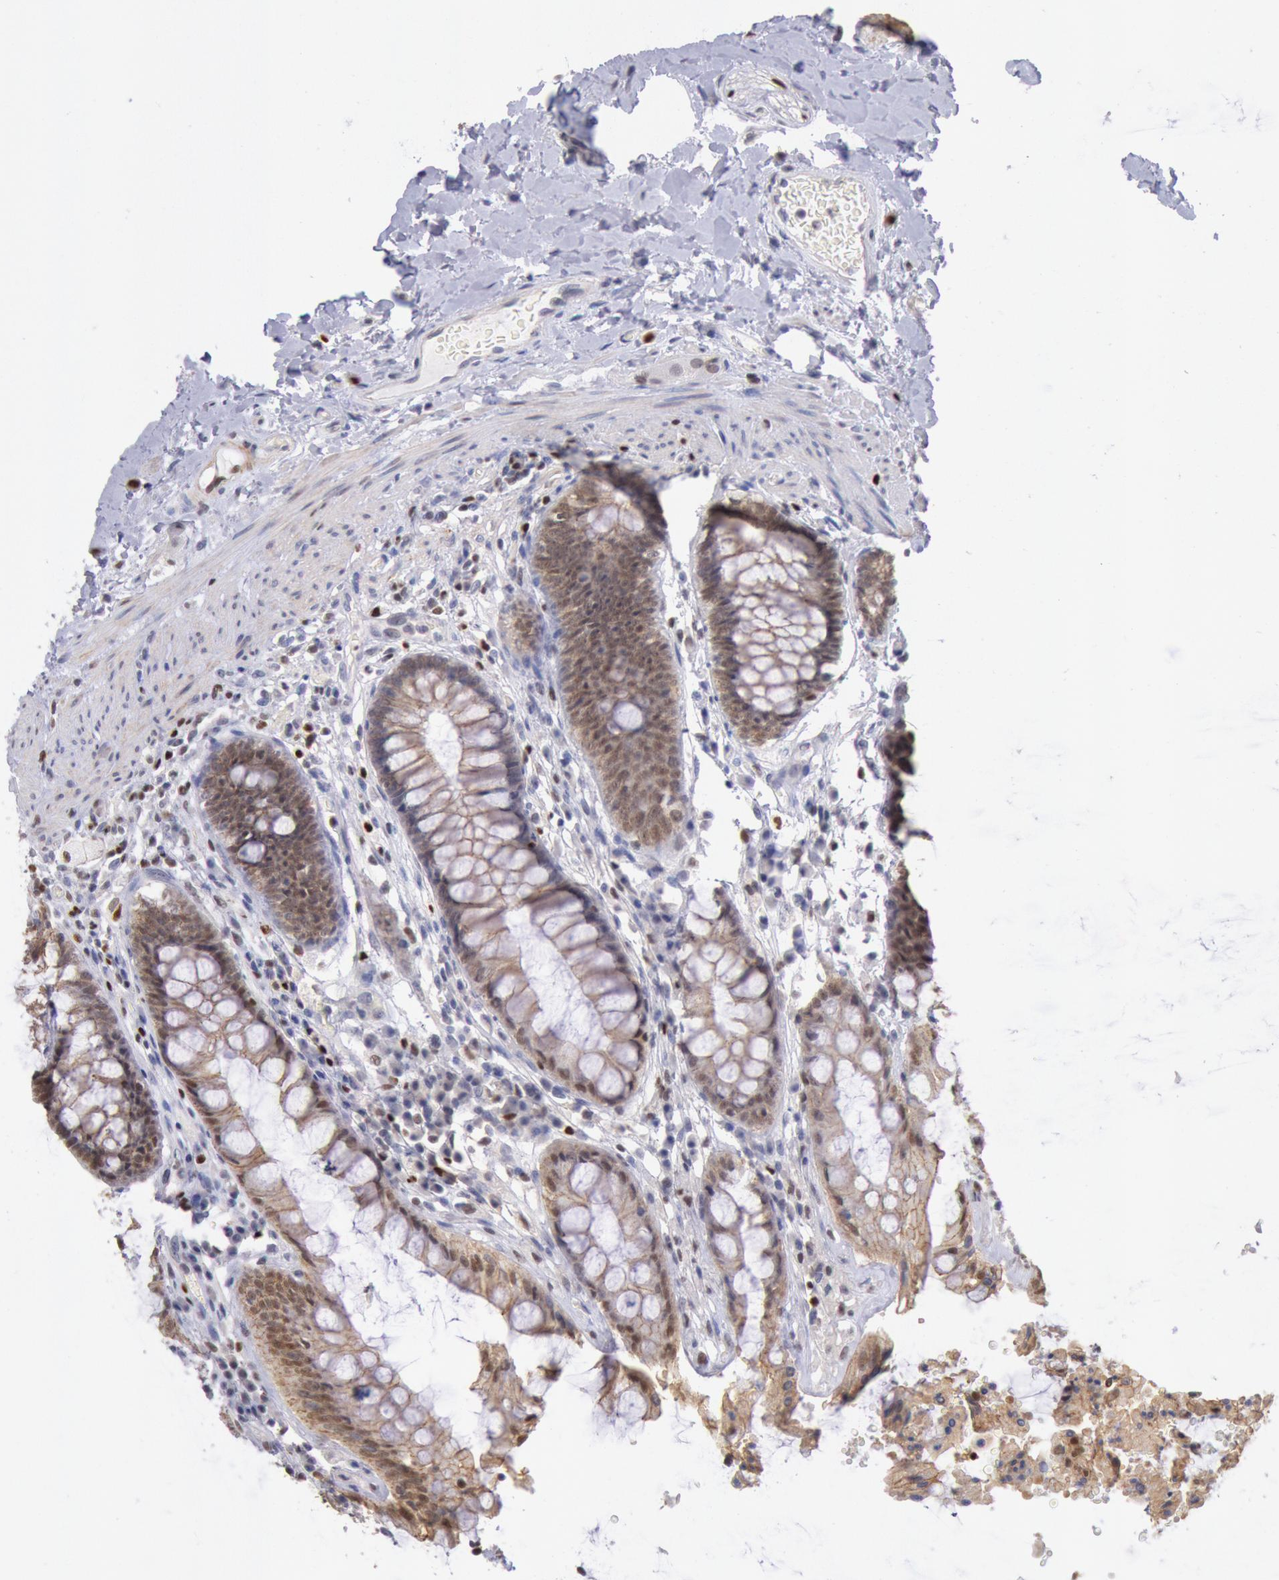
{"staining": {"intensity": "moderate", "quantity": "25%-75%", "location": "cytoplasmic/membranous,nuclear"}, "tissue": "rectum", "cell_type": "Glandular cells", "image_type": "normal", "snomed": [{"axis": "morphology", "description": "Normal tissue, NOS"}, {"axis": "topography", "description": "Rectum"}], "caption": "Protein analysis of unremarkable rectum demonstrates moderate cytoplasmic/membranous,nuclear staining in about 25%-75% of glandular cells.", "gene": "RPS6KA5", "patient": {"sex": "female", "age": 46}}